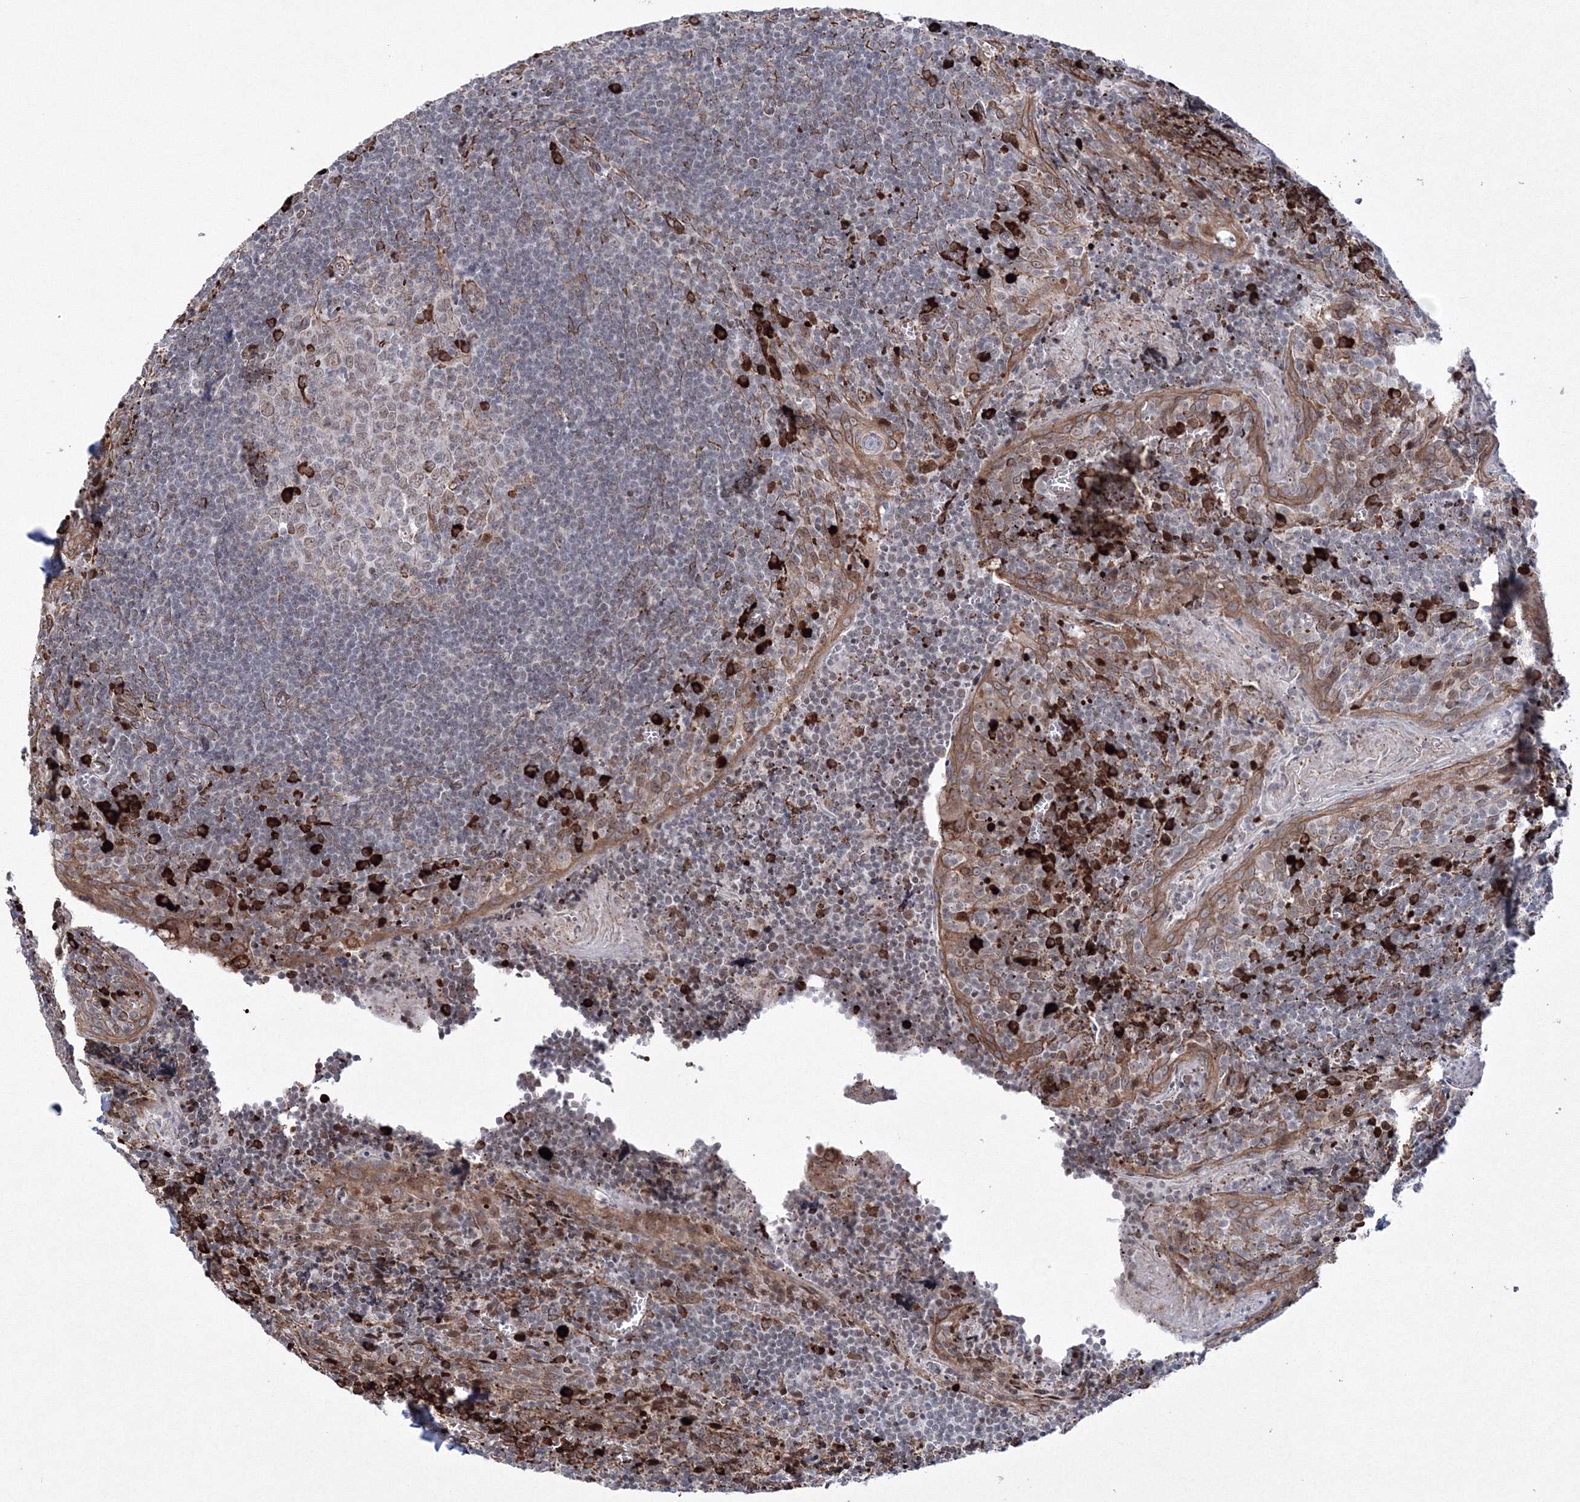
{"staining": {"intensity": "strong", "quantity": "<25%", "location": "cytoplasmic/membranous"}, "tissue": "tonsil", "cell_type": "Germinal center cells", "image_type": "normal", "snomed": [{"axis": "morphology", "description": "Normal tissue, NOS"}, {"axis": "topography", "description": "Tonsil"}], "caption": "Protein positivity by IHC exhibits strong cytoplasmic/membranous staining in approximately <25% of germinal center cells in unremarkable tonsil. (Brightfield microscopy of DAB IHC at high magnification).", "gene": "EFCAB12", "patient": {"sex": "male", "age": 27}}